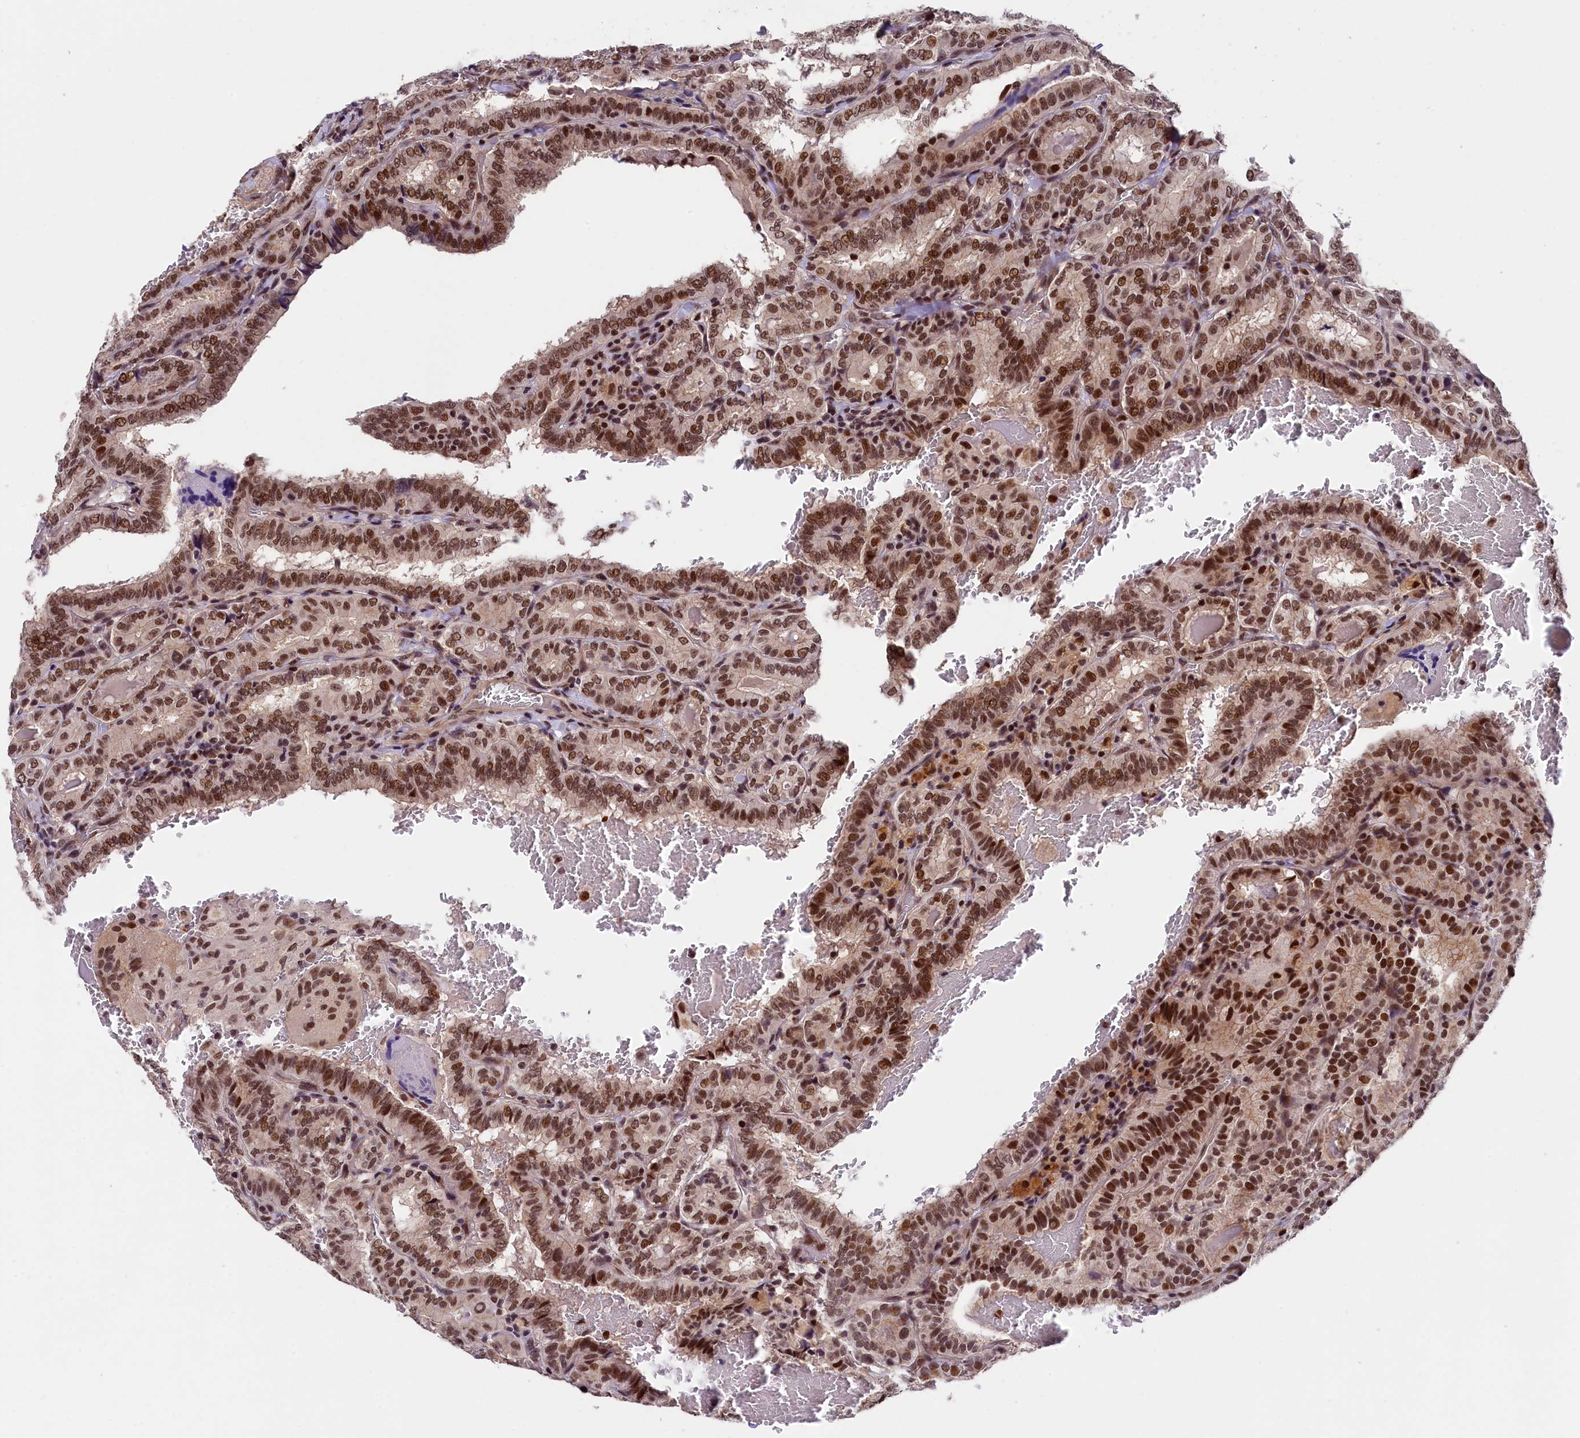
{"staining": {"intensity": "strong", "quantity": ">75%", "location": "nuclear"}, "tissue": "thyroid cancer", "cell_type": "Tumor cells", "image_type": "cancer", "snomed": [{"axis": "morphology", "description": "Papillary adenocarcinoma, NOS"}, {"axis": "topography", "description": "Thyroid gland"}], "caption": "The immunohistochemical stain labels strong nuclear positivity in tumor cells of thyroid cancer tissue. The staining was performed using DAB to visualize the protein expression in brown, while the nuclei were stained in blue with hematoxylin (Magnification: 20x).", "gene": "ADIG", "patient": {"sex": "female", "age": 72}}